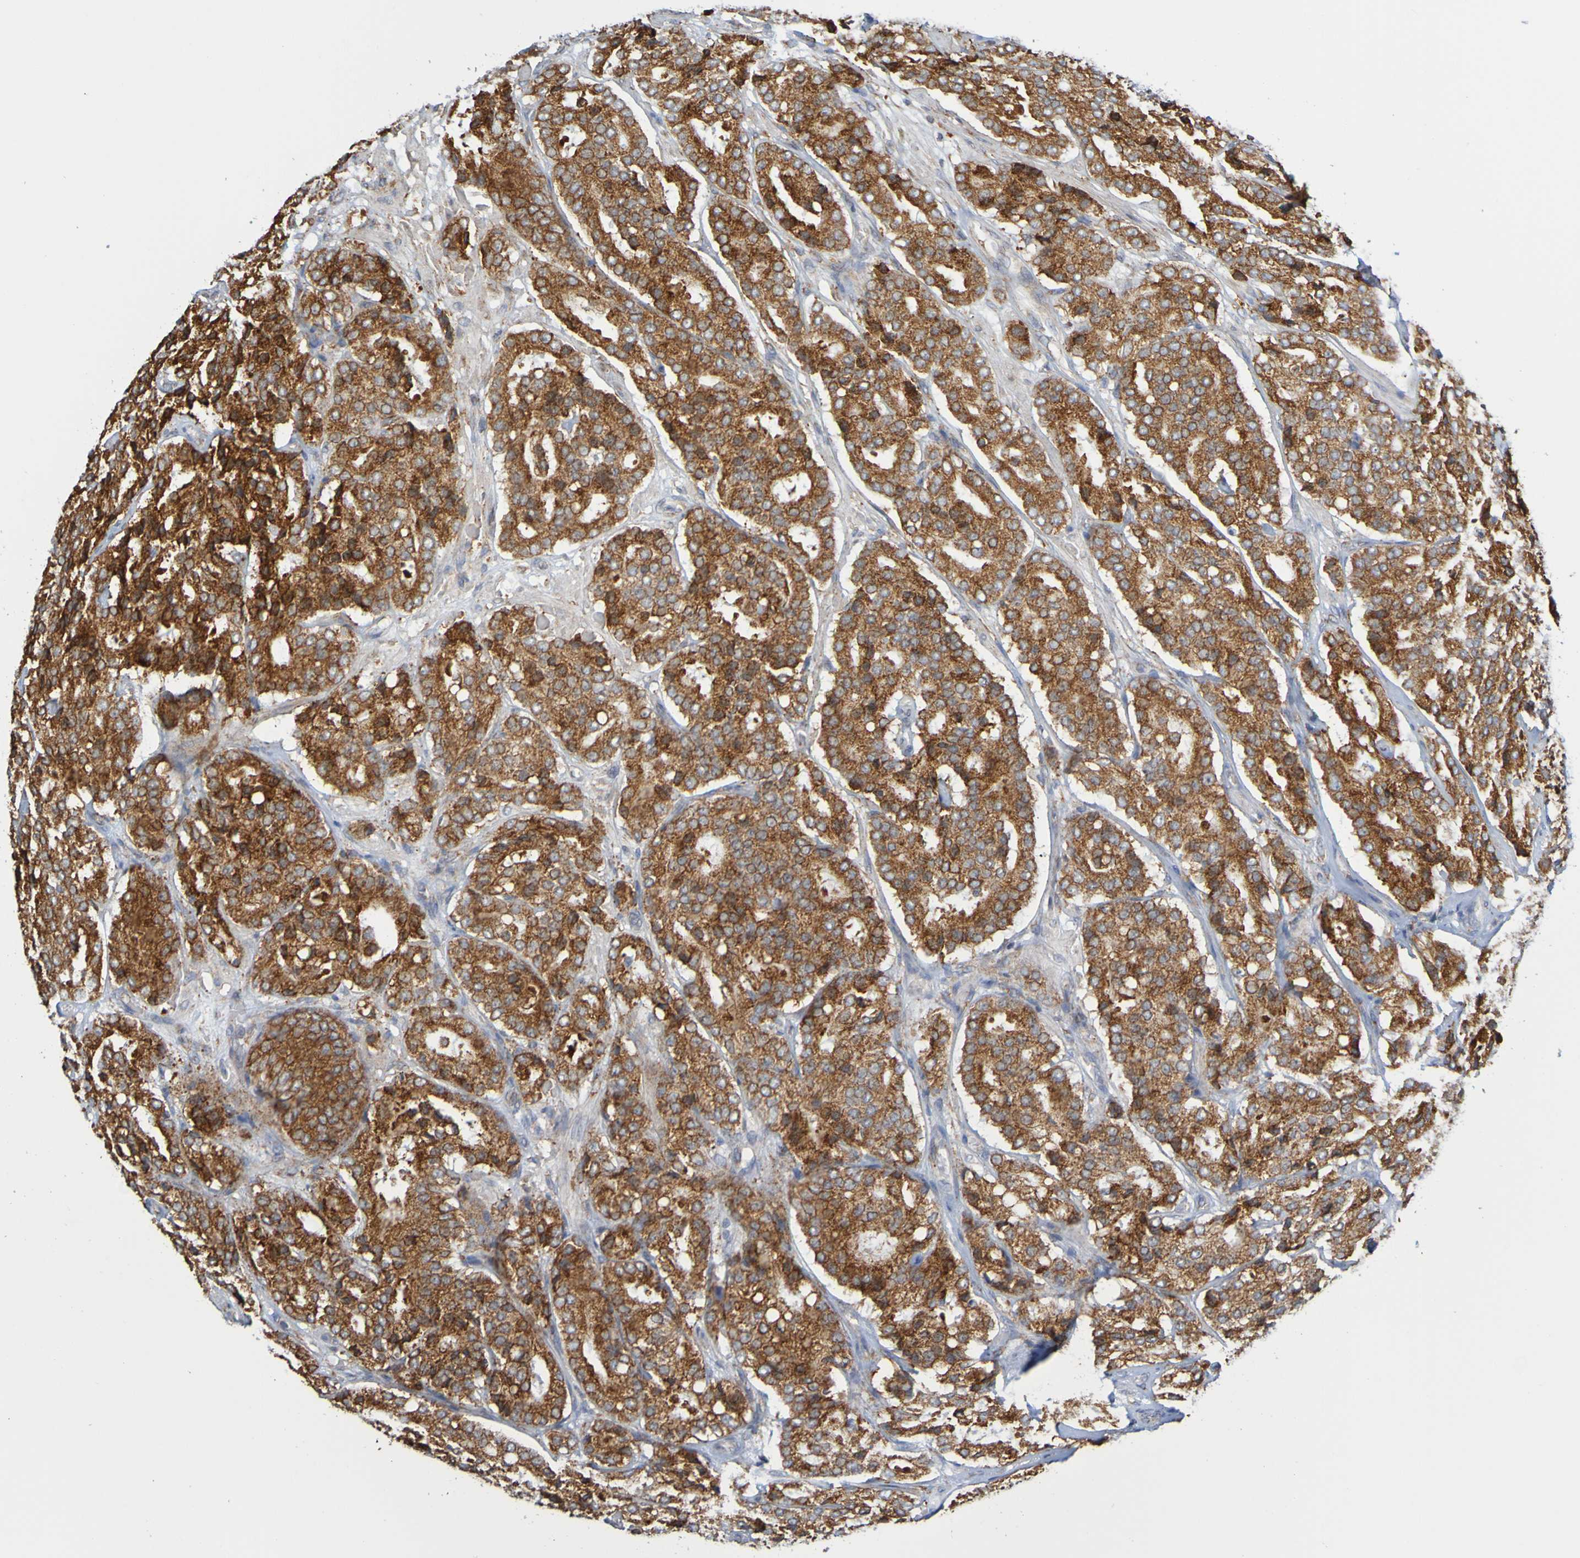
{"staining": {"intensity": "strong", "quantity": ">75%", "location": "cytoplasmic/membranous"}, "tissue": "prostate cancer", "cell_type": "Tumor cells", "image_type": "cancer", "snomed": [{"axis": "morphology", "description": "Adenocarcinoma, High grade"}, {"axis": "topography", "description": "Prostate"}], "caption": "High-grade adenocarcinoma (prostate) tissue exhibits strong cytoplasmic/membranous positivity in approximately >75% of tumor cells, visualized by immunohistochemistry.", "gene": "PDIA3", "patient": {"sex": "male", "age": 65}}